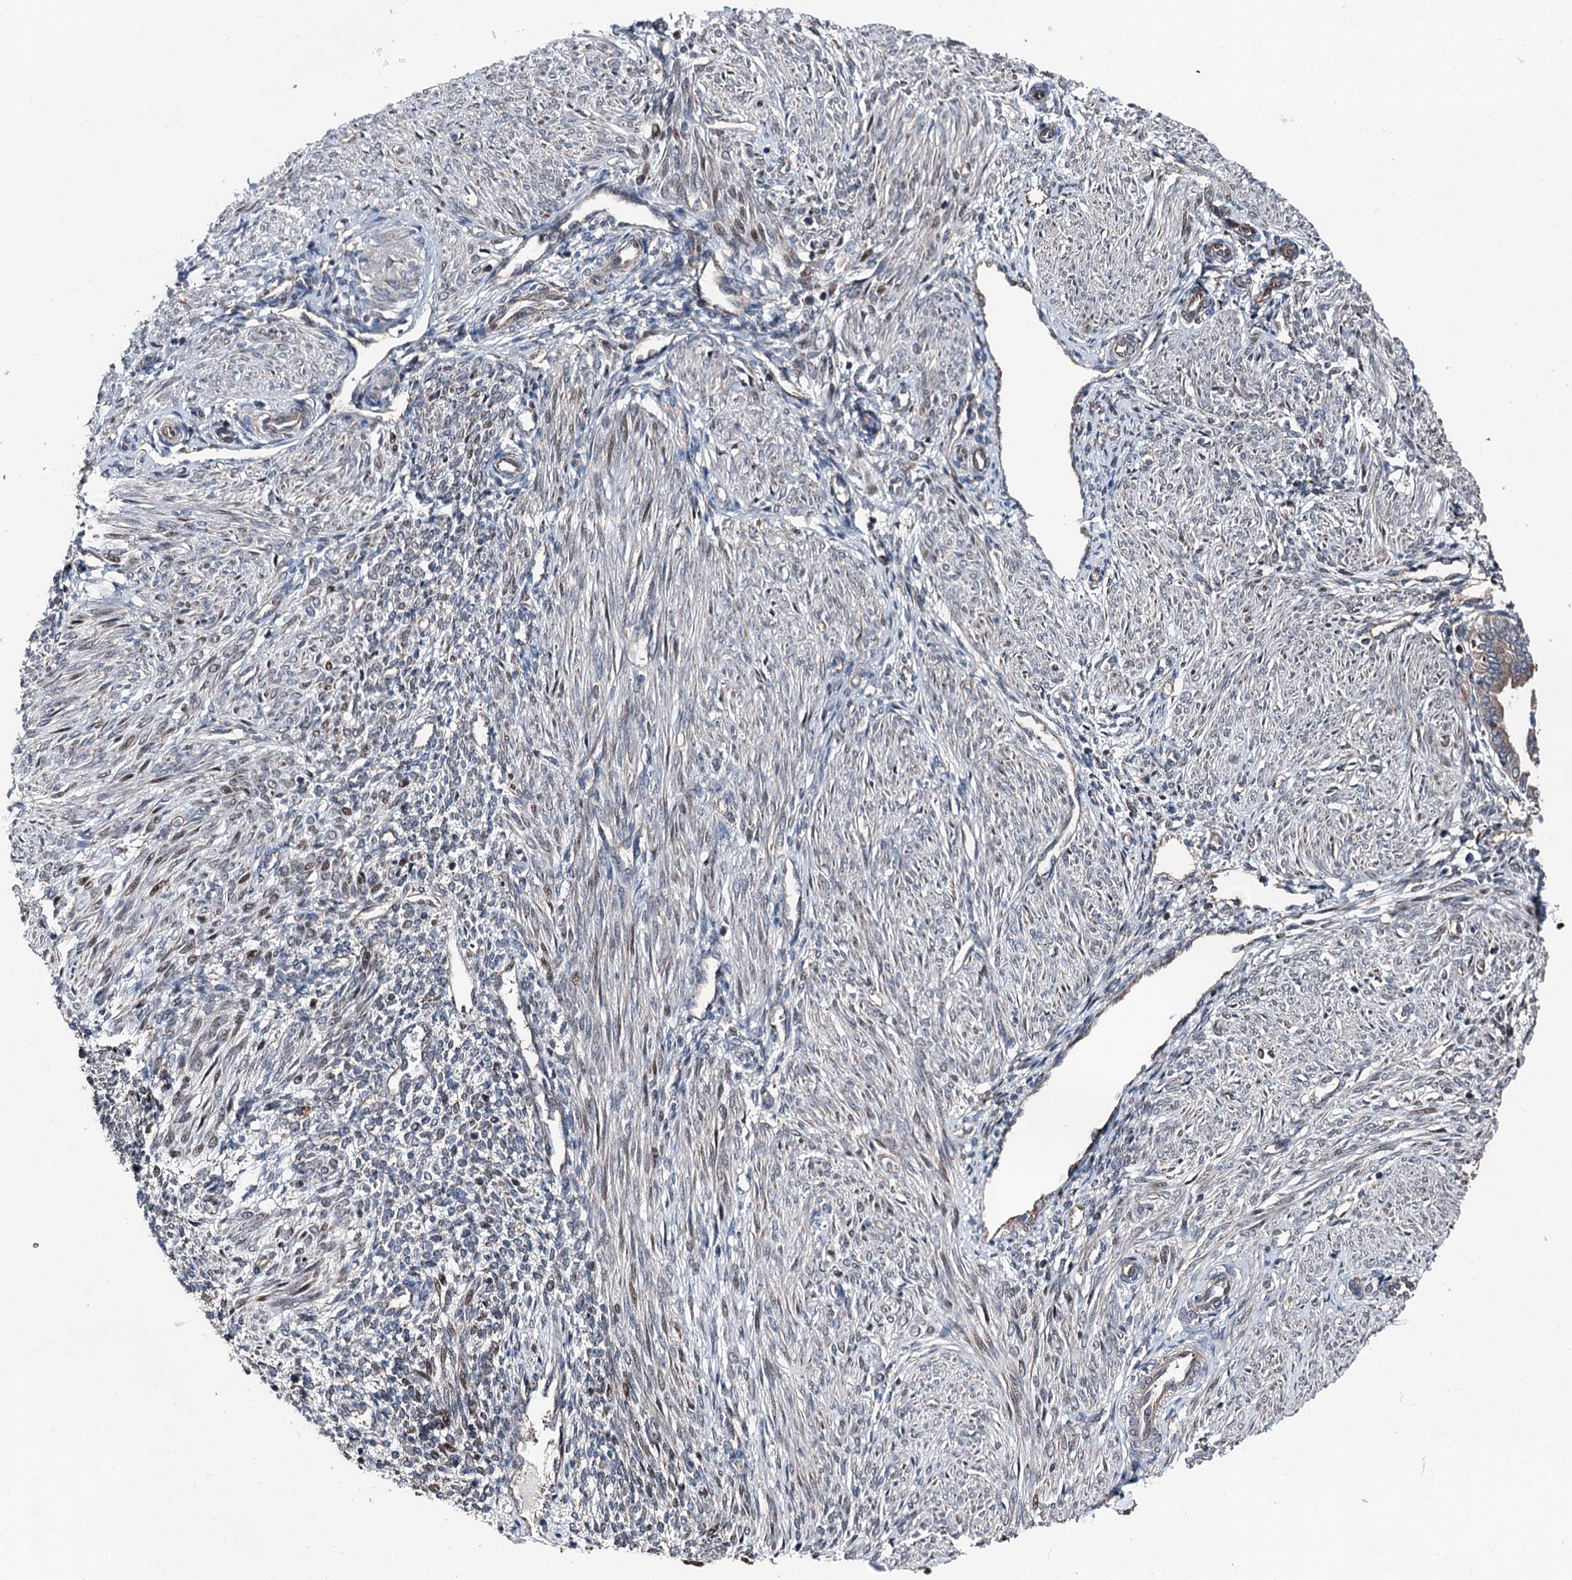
{"staining": {"intensity": "negative", "quantity": "none", "location": "none"}, "tissue": "endometrium", "cell_type": "Cells in endometrial stroma", "image_type": "normal", "snomed": [{"axis": "morphology", "description": "Normal tissue, NOS"}, {"axis": "topography", "description": "Endometrium"}], "caption": "Immunohistochemical staining of benign endometrium shows no significant positivity in cells in endometrial stroma.", "gene": "PSMD13", "patient": {"sex": "female", "age": 53}}